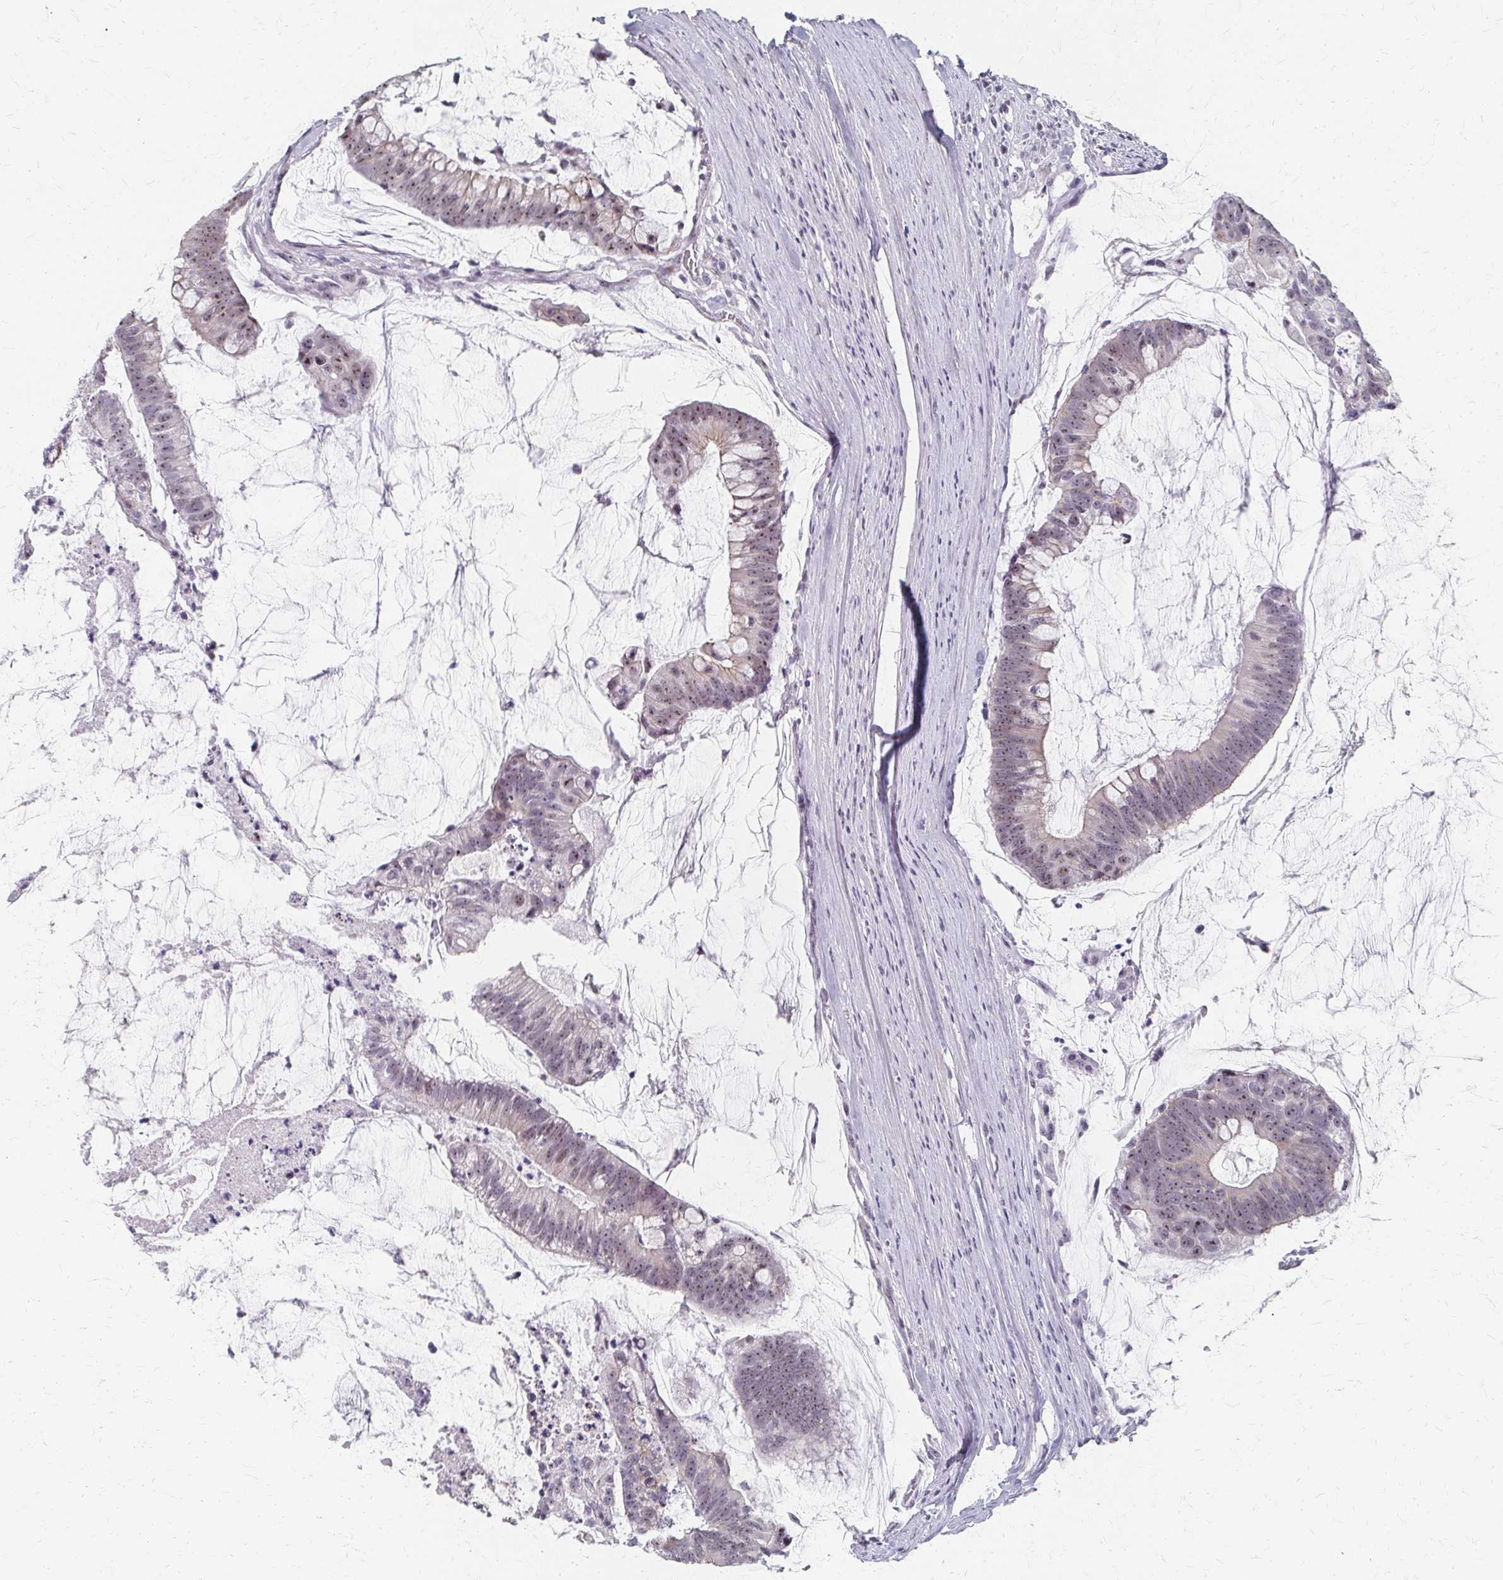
{"staining": {"intensity": "weak", "quantity": "25%-75%", "location": "nuclear"}, "tissue": "colorectal cancer", "cell_type": "Tumor cells", "image_type": "cancer", "snomed": [{"axis": "morphology", "description": "Adenocarcinoma, NOS"}, {"axis": "topography", "description": "Colon"}], "caption": "Weak nuclear protein positivity is identified in about 25%-75% of tumor cells in colorectal cancer (adenocarcinoma).", "gene": "PES1", "patient": {"sex": "male", "age": 62}}